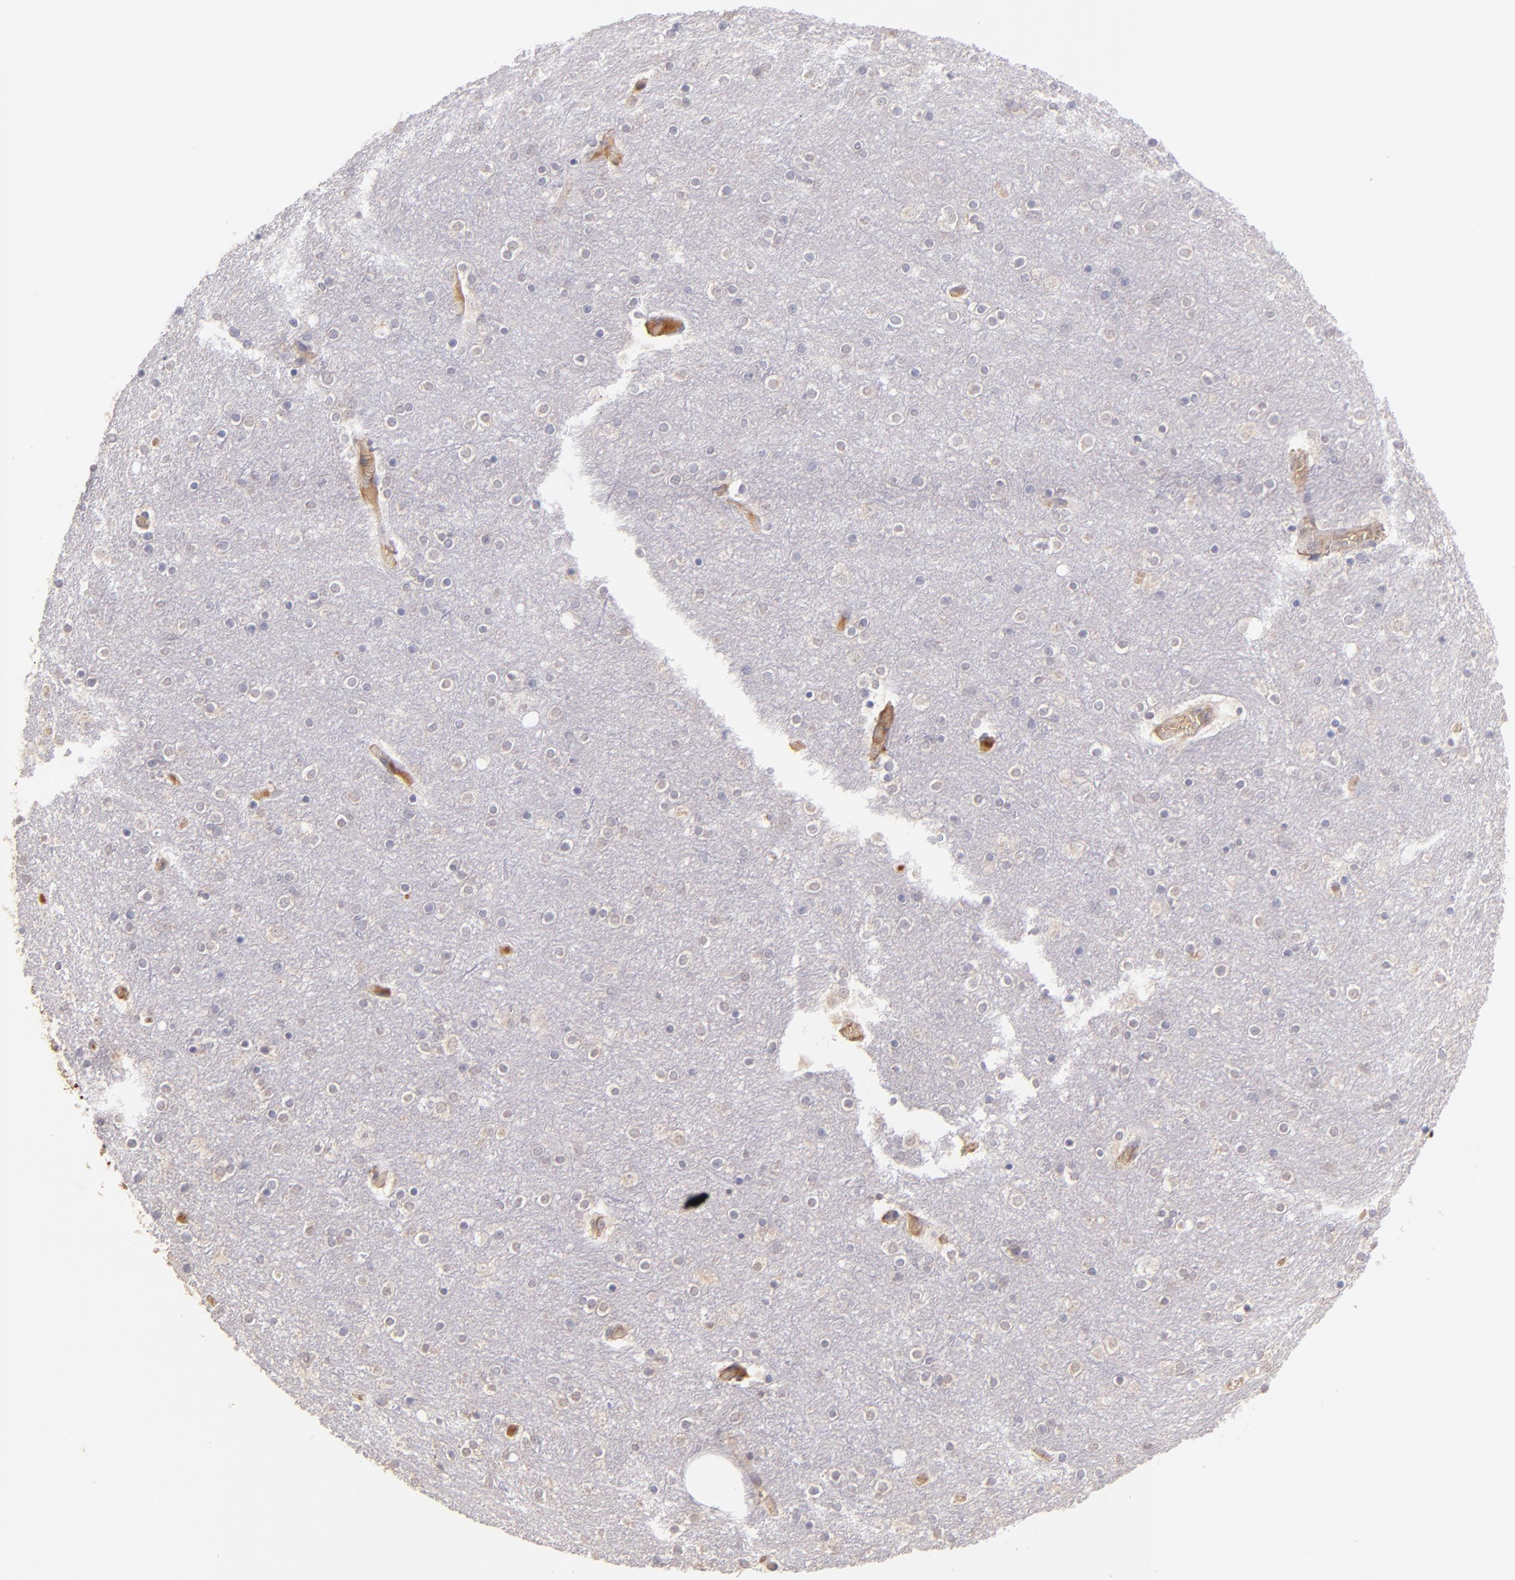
{"staining": {"intensity": "negative", "quantity": "none", "location": "none"}, "tissue": "cerebral cortex", "cell_type": "Endothelial cells", "image_type": "normal", "snomed": [{"axis": "morphology", "description": "Normal tissue, NOS"}, {"axis": "topography", "description": "Cerebral cortex"}], "caption": "An immunohistochemistry (IHC) micrograph of benign cerebral cortex is shown. There is no staining in endothelial cells of cerebral cortex.", "gene": "SERPINC1", "patient": {"sex": "female", "age": 54}}